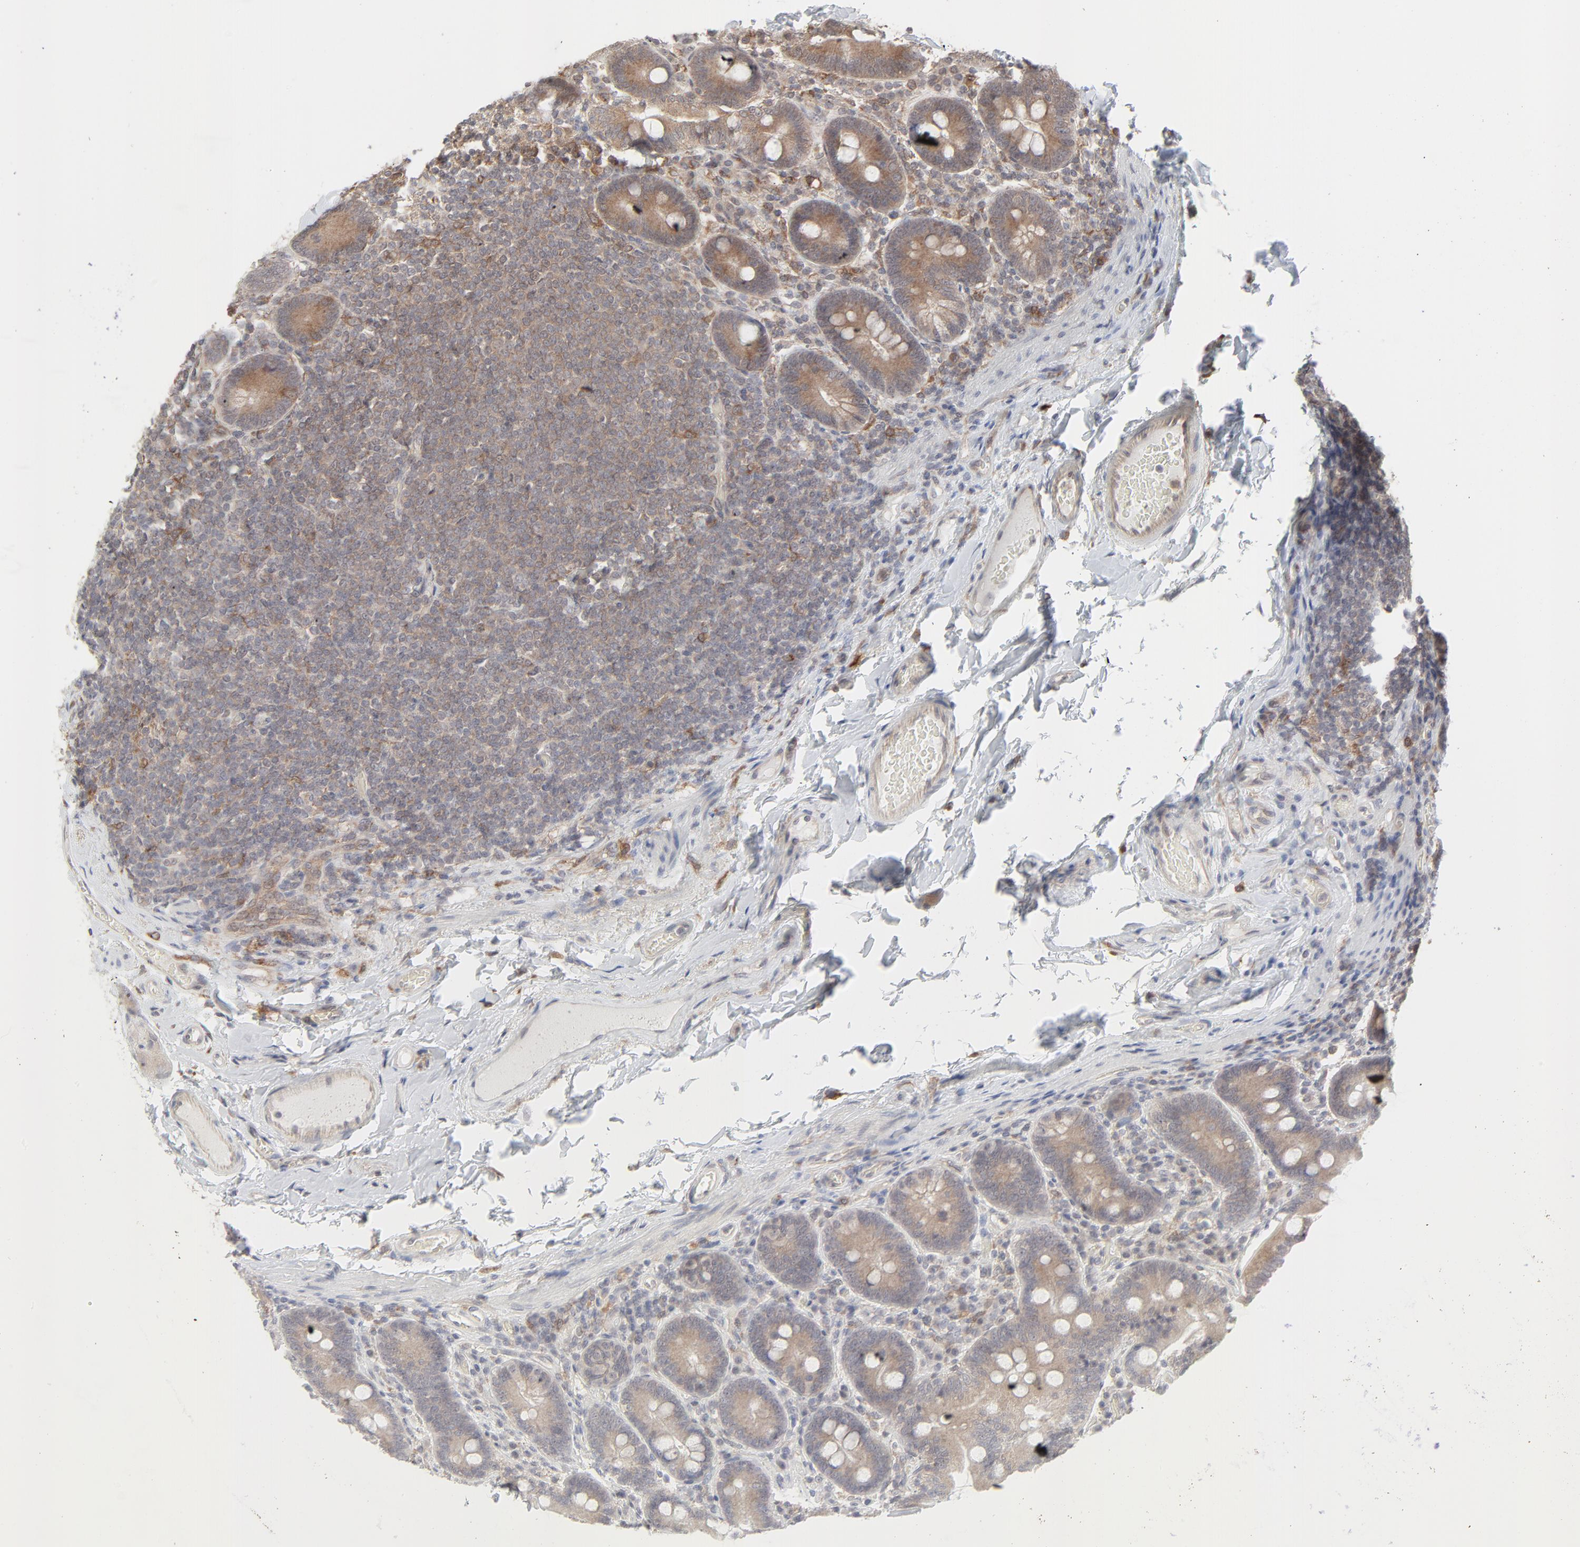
{"staining": {"intensity": "moderate", "quantity": ">75%", "location": "cytoplasmic/membranous"}, "tissue": "duodenum", "cell_type": "Glandular cells", "image_type": "normal", "snomed": [{"axis": "morphology", "description": "Normal tissue, NOS"}, {"axis": "topography", "description": "Duodenum"}], "caption": "Immunohistochemical staining of benign human duodenum shows medium levels of moderate cytoplasmic/membranous staining in about >75% of glandular cells. The staining was performed using DAB to visualize the protein expression in brown, while the nuclei were stained in blue with hematoxylin (Magnification: 20x).", "gene": "RAB5C", "patient": {"sex": "male", "age": 66}}